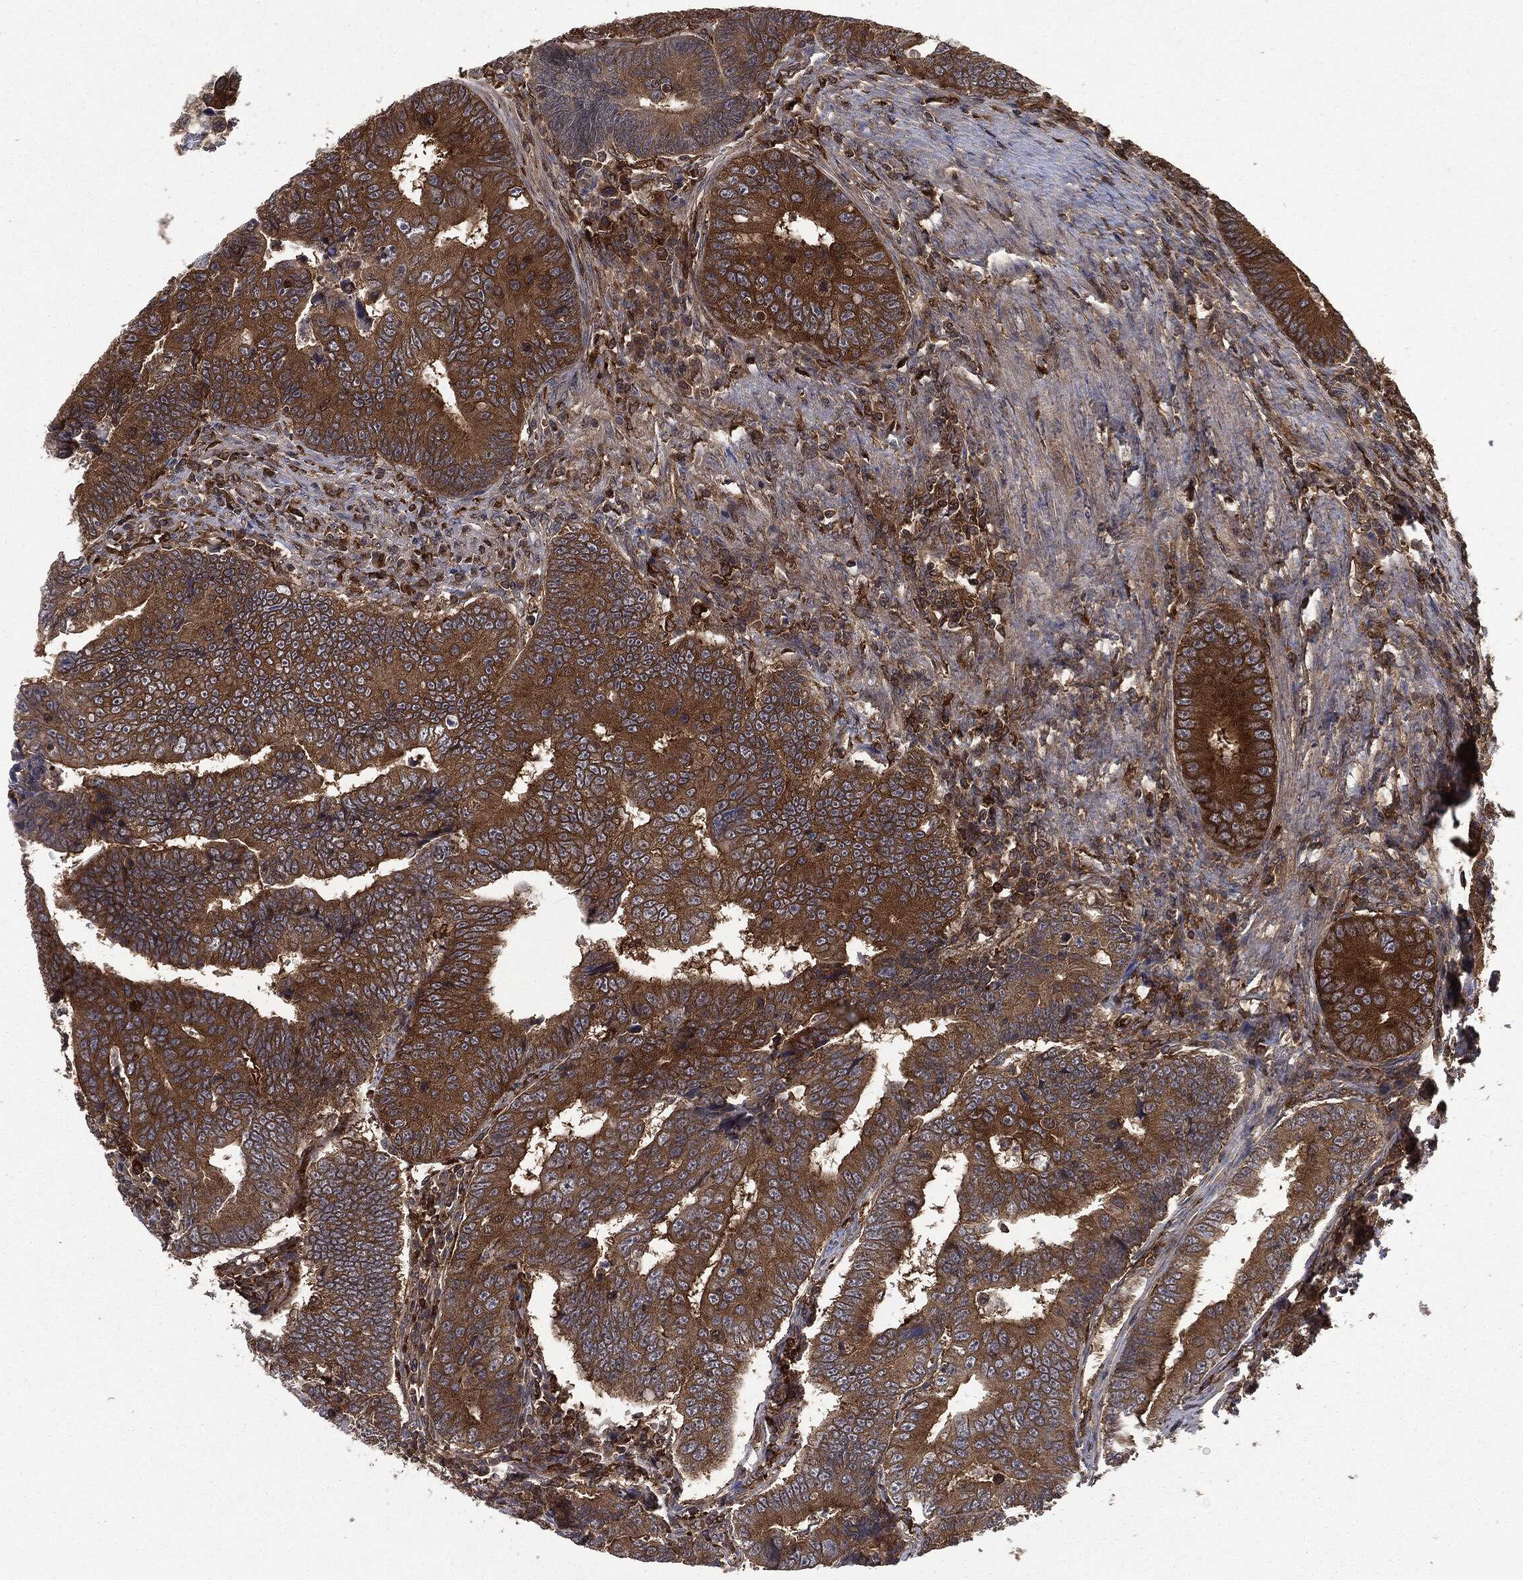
{"staining": {"intensity": "strong", "quantity": ">75%", "location": "cytoplasmic/membranous"}, "tissue": "colorectal cancer", "cell_type": "Tumor cells", "image_type": "cancer", "snomed": [{"axis": "morphology", "description": "Adenocarcinoma, NOS"}, {"axis": "topography", "description": "Colon"}], "caption": "This photomicrograph displays IHC staining of colorectal adenocarcinoma, with high strong cytoplasmic/membranous staining in approximately >75% of tumor cells.", "gene": "SNX5", "patient": {"sex": "female", "age": 72}}